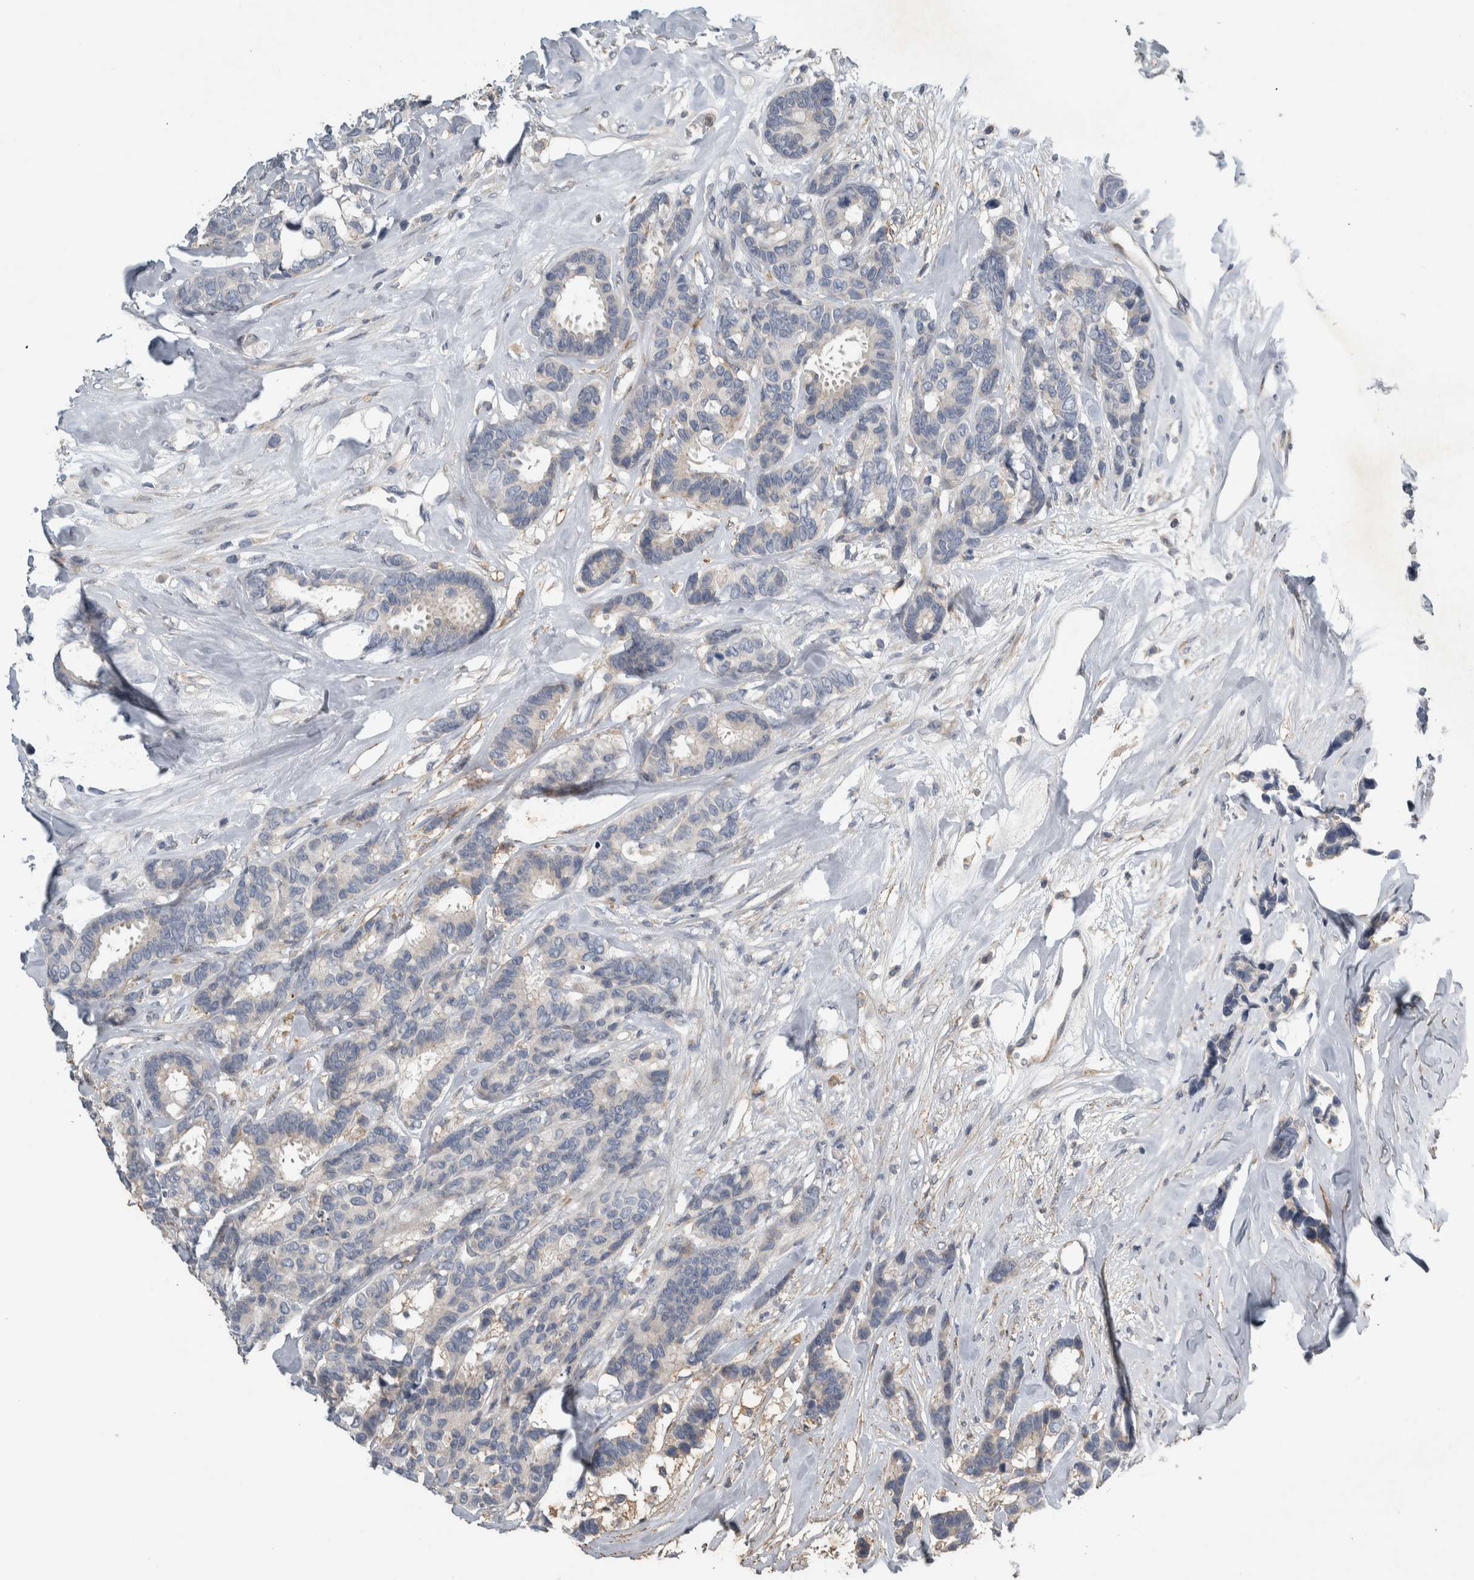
{"staining": {"intensity": "negative", "quantity": "none", "location": "none"}, "tissue": "breast cancer", "cell_type": "Tumor cells", "image_type": "cancer", "snomed": [{"axis": "morphology", "description": "Duct carcinoma"}, {"axis": "topography", "description": "Breast"}], "caption": "IHC image of breast invasive ductal carcinoma stained for a protein (brown), which displays no expression in tumor cells.", "gene": "NT5C2", "patient": {"sex": "female", "age": 87}}